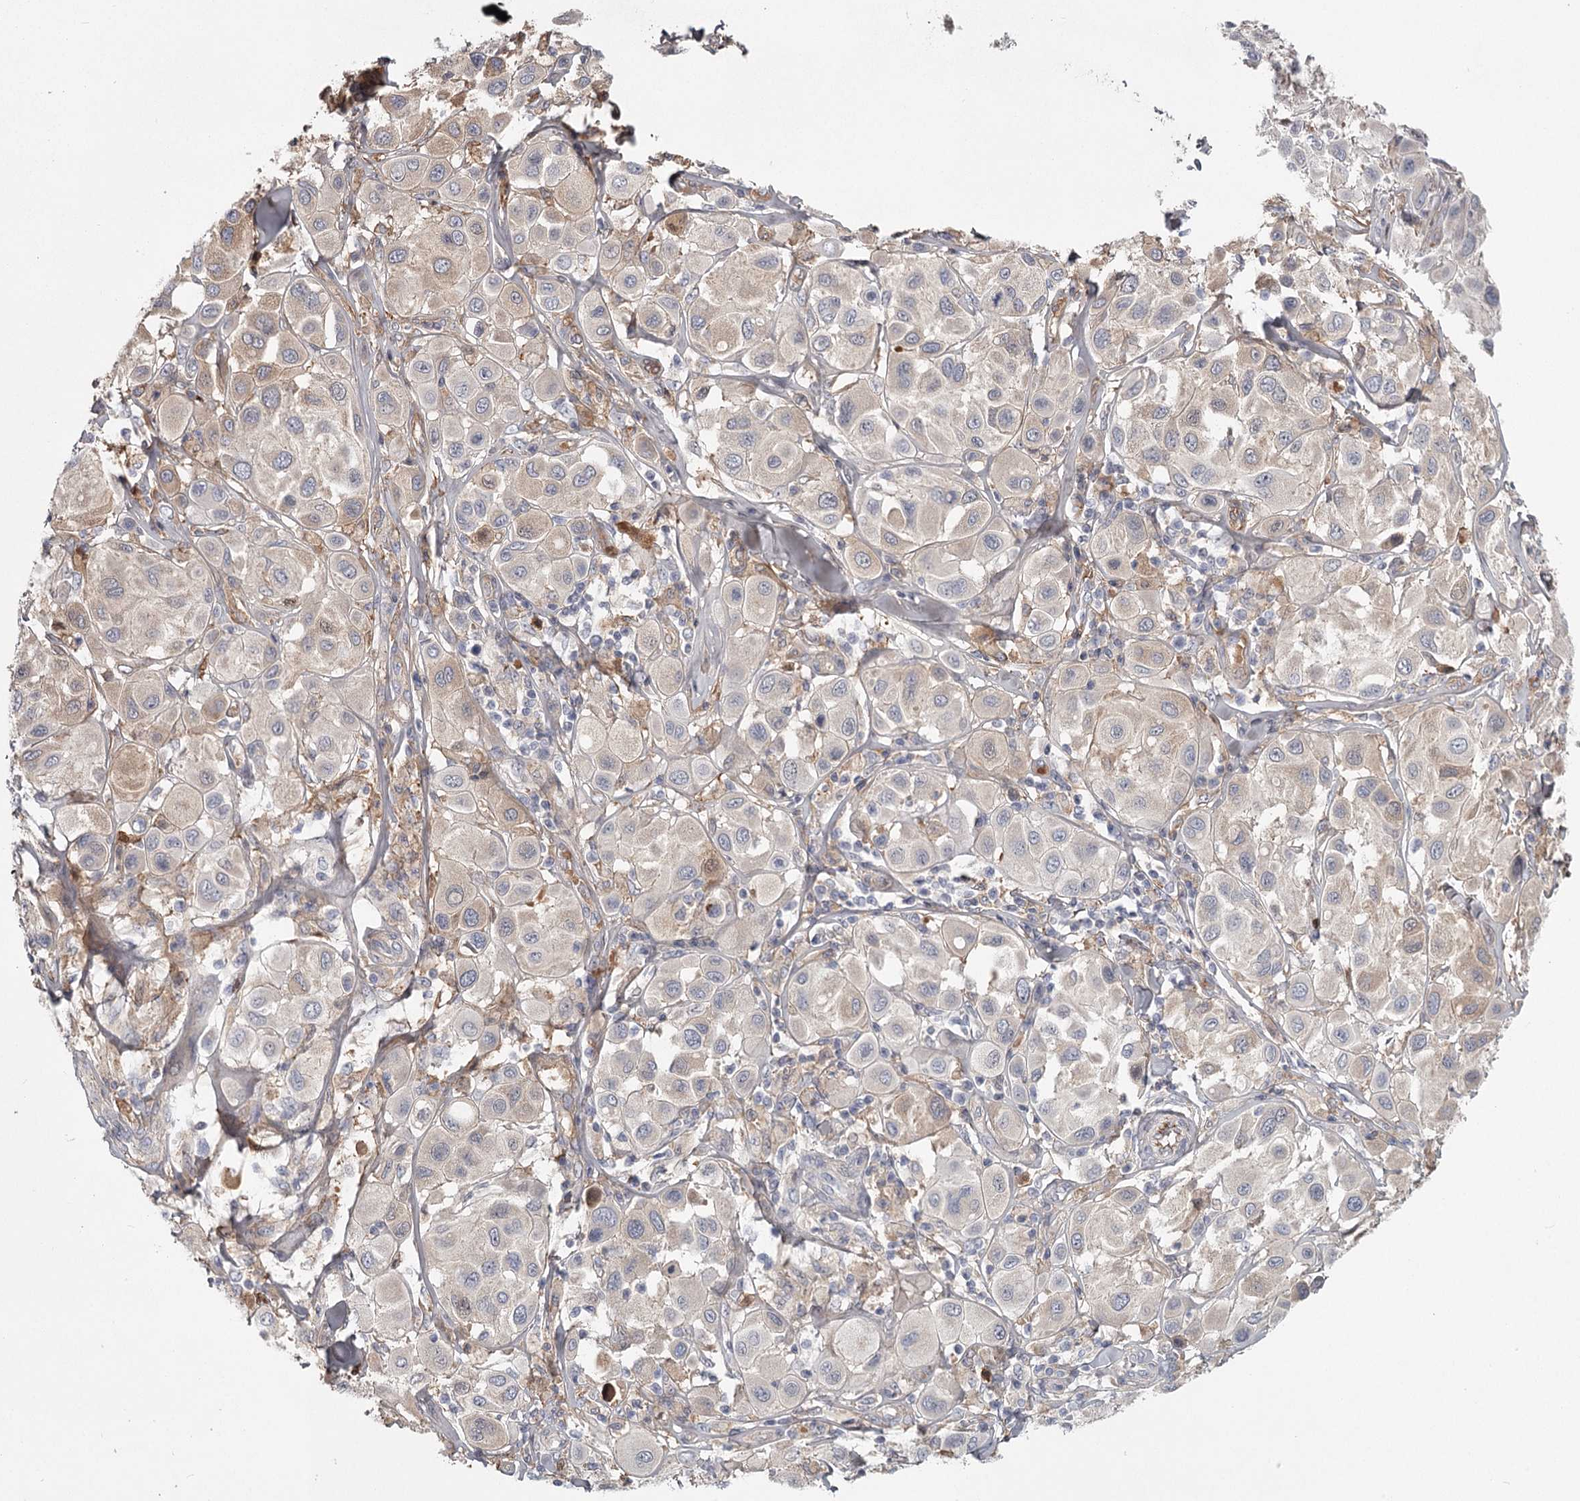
{"staining": {"intensity": "negative", "quantity": "none", "location": "none"}, "tissue": "melanoma", "cell_type": "Tumor cells", "image_type": "cancer", "snomed": [{"axis": "morphology", "description": "Malignant melanoma, Metastatic site"}, {"axis": "topography", "description": "Skin"}], "caption": "The immunohistochemistry (IHC) image has no significant expression in tumor cells of melanoma tissue.", "gene": "DHRS9", "patient": {"sex": "male", "age": 41}}